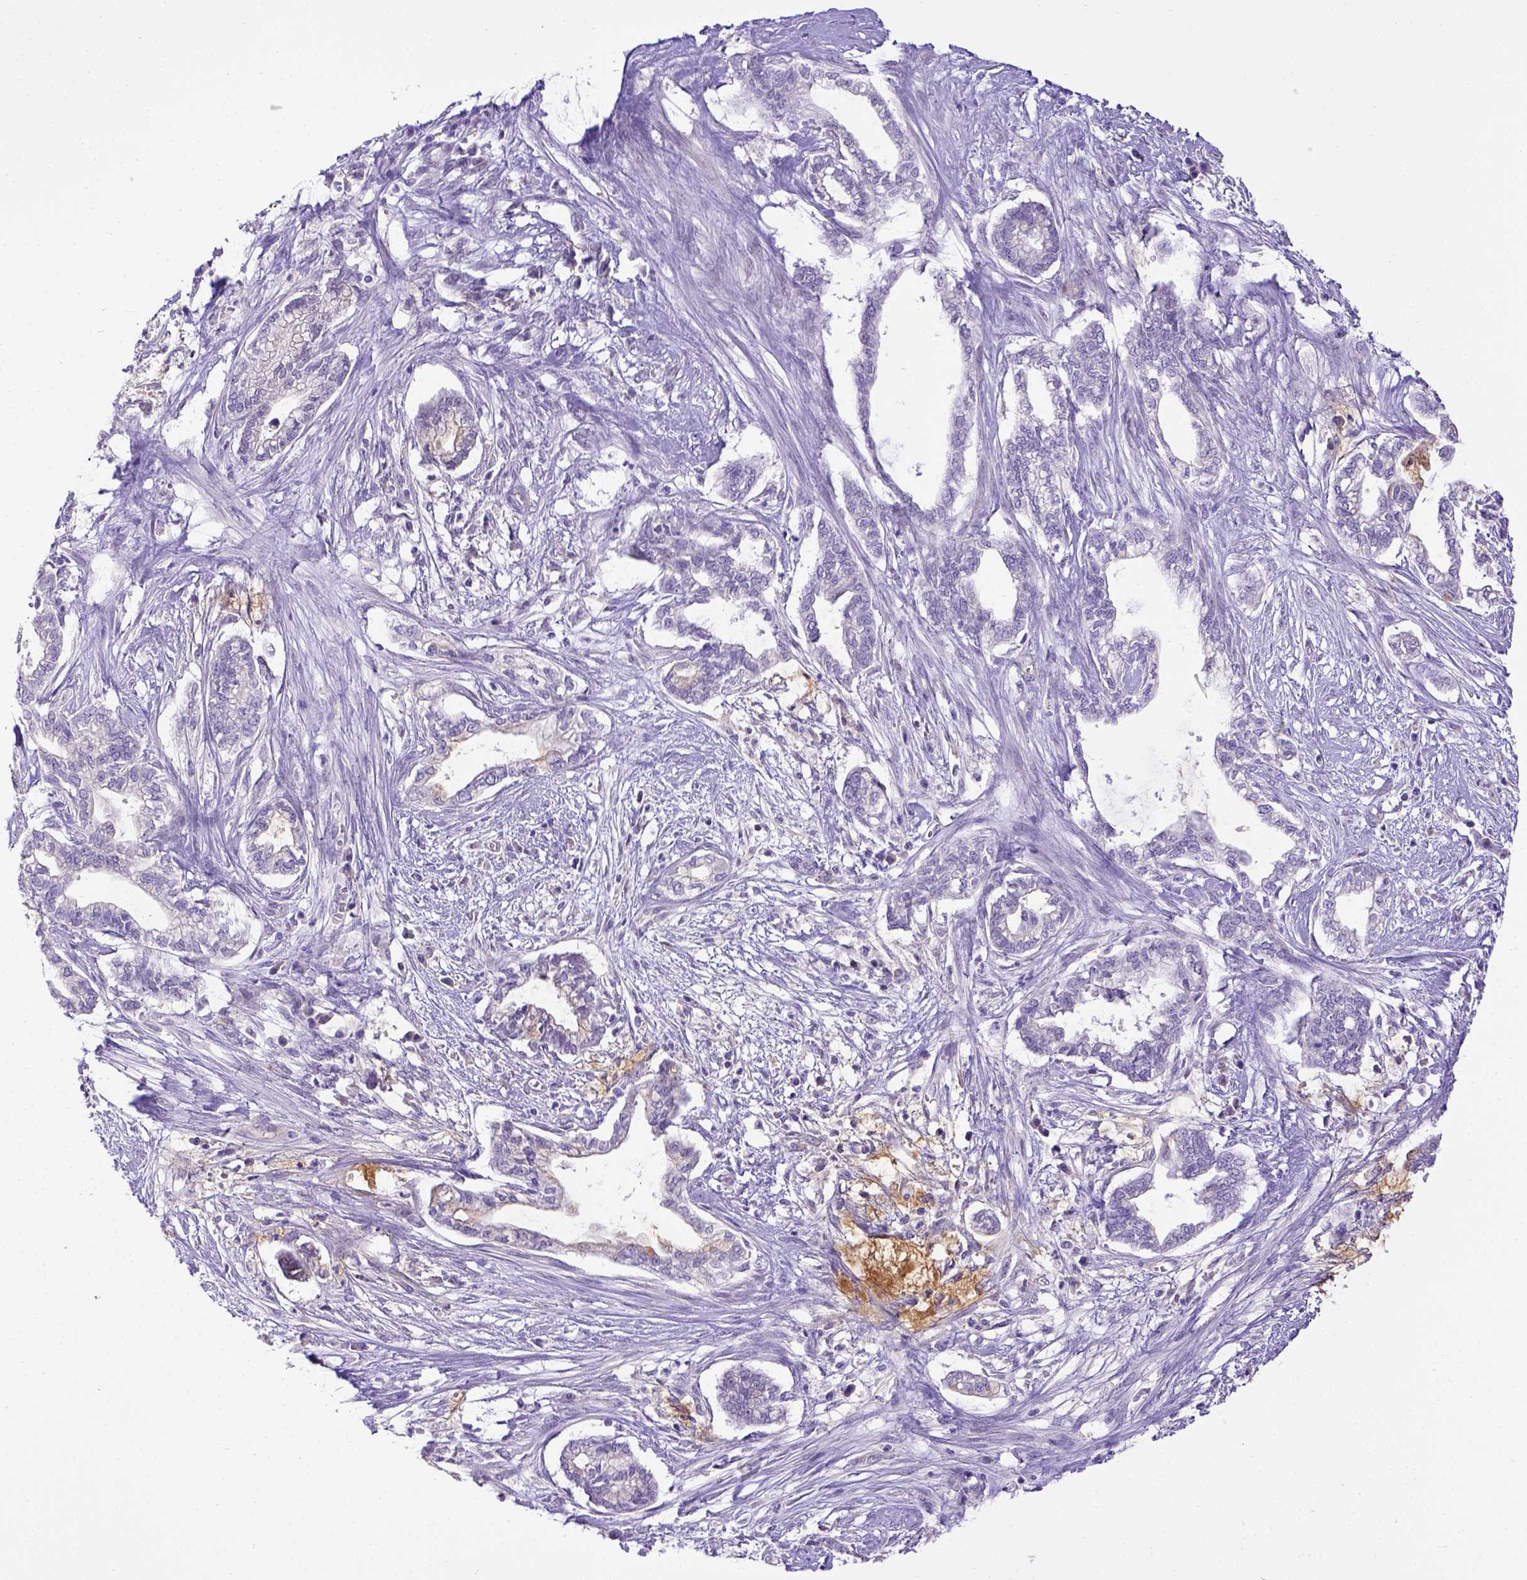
{"staining": {"intensity": "negative", "quantity": "none", "location": "none"}, "tissue": "cervical cancer", "cell_type": "Tumor cells", "image_type": "cancer", "snomed": [{"axis": "morphology", "description": "Adenocarcinoma, NOS"}, {"axis": "topography", "description": "Cervix"}], "caption": "There is no significant staining in tumor cells of cervical adenocarcinoma.", "gene": "CD40", "patient": {"sex": "female", "age": 62}}